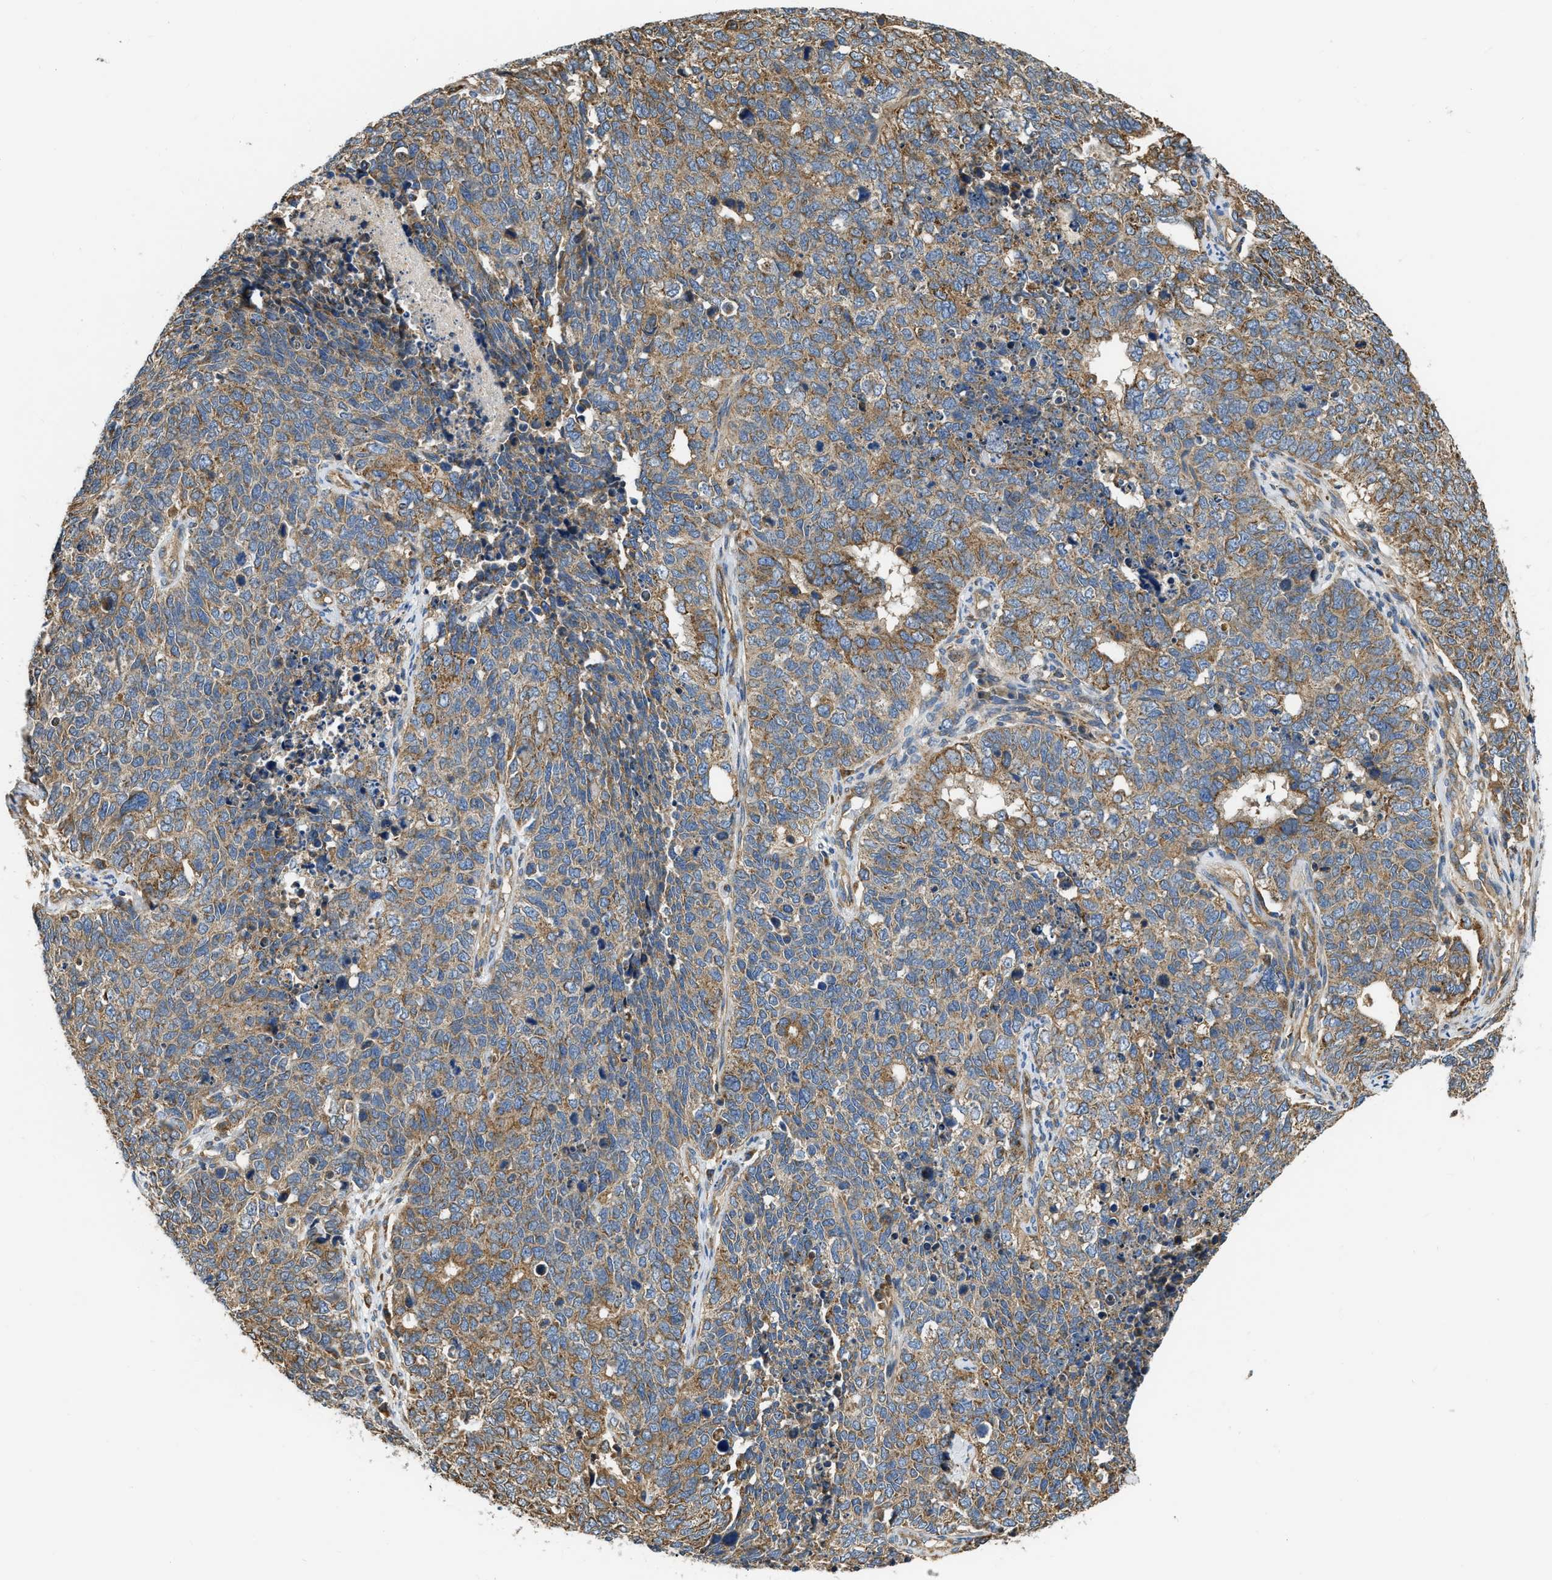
{"staining": {"intensity": "moderate", "quantity": ">75%", "location": "cytoplasmic/membranous"}, "tissue": "cervical cancer", "cell_type": "Tumor cells", "image_type": "cancer", "snomed": [{"axis": "morphology", "description": "Squamous cell carcinoma, NOS"}, {"axis": "topography", "description": "Cervix"}], "caption": "A high-resolution micrograph shows immunohistochemistry (IHC) staining of cervical squamous cell carcinoma, which shows moderate cytoplasmic/membranous expression in approximately >75% of tumor cells.", "gene": "FLNB", "patient": {"sex": "female", "age": 63}}